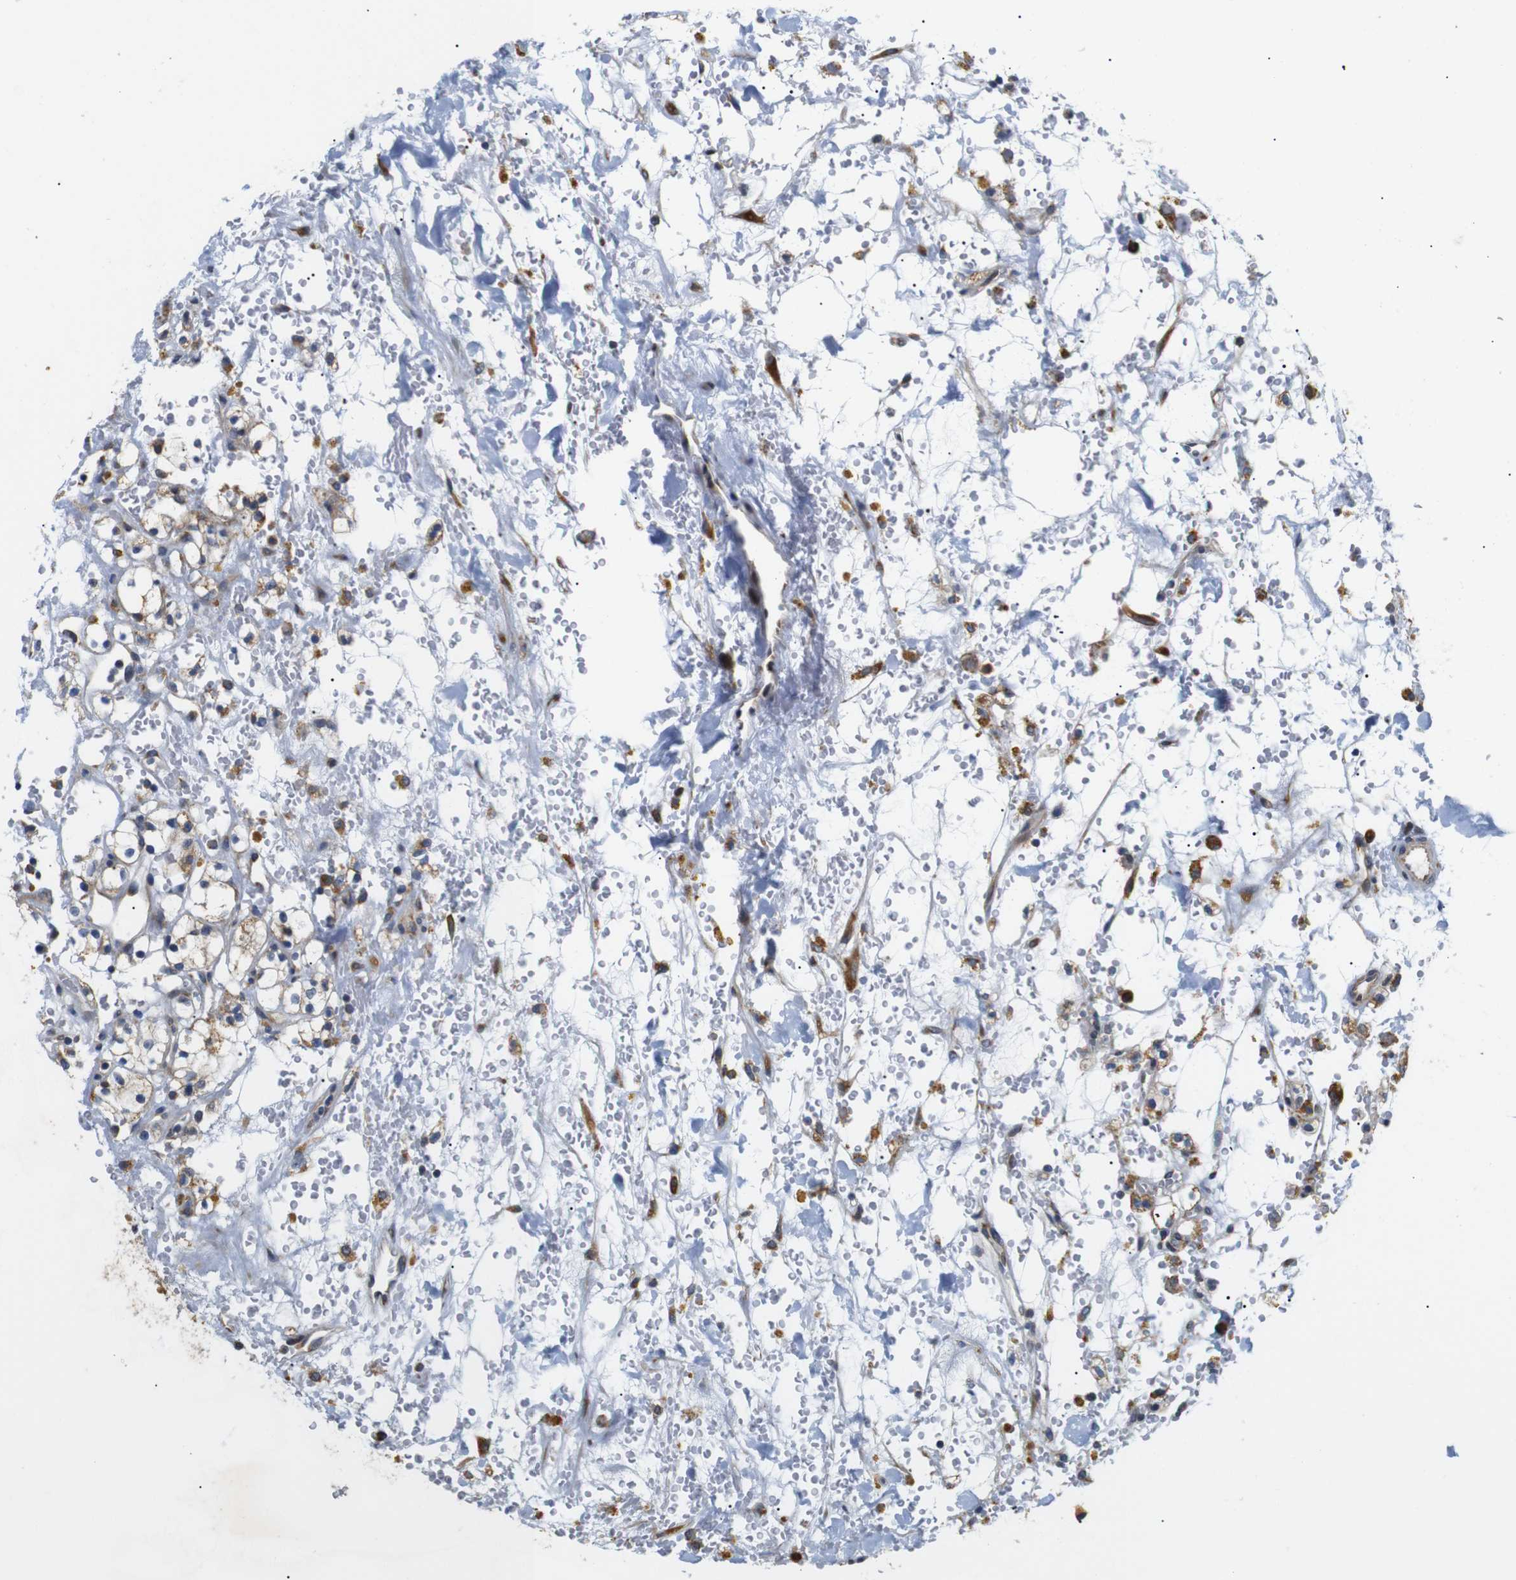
{"staining": {"intensity": "moderate", "quantity": "25%-75%", "location": "cytoplasmic/membranous"}, "tissue": "renal cancer", "cell_type": "Tumor cells", "image_type": "cancer", "snomed": [{"axis": "morphology", "description": "Adenocarcinoma, NOS"}, {"axis": "topography", "description": "Kidney"}], "caption": "Immunohistochemical staining of renal adenocarcinoma reveals moderate cytoplasmic/membranous protein expression in about 25%-75% of tumor cells. (brown staining indicates protein expression, while blue staining denotes nuclei).", "gene": "KANK4", "patient": {"sex": "male", "age": 61}}